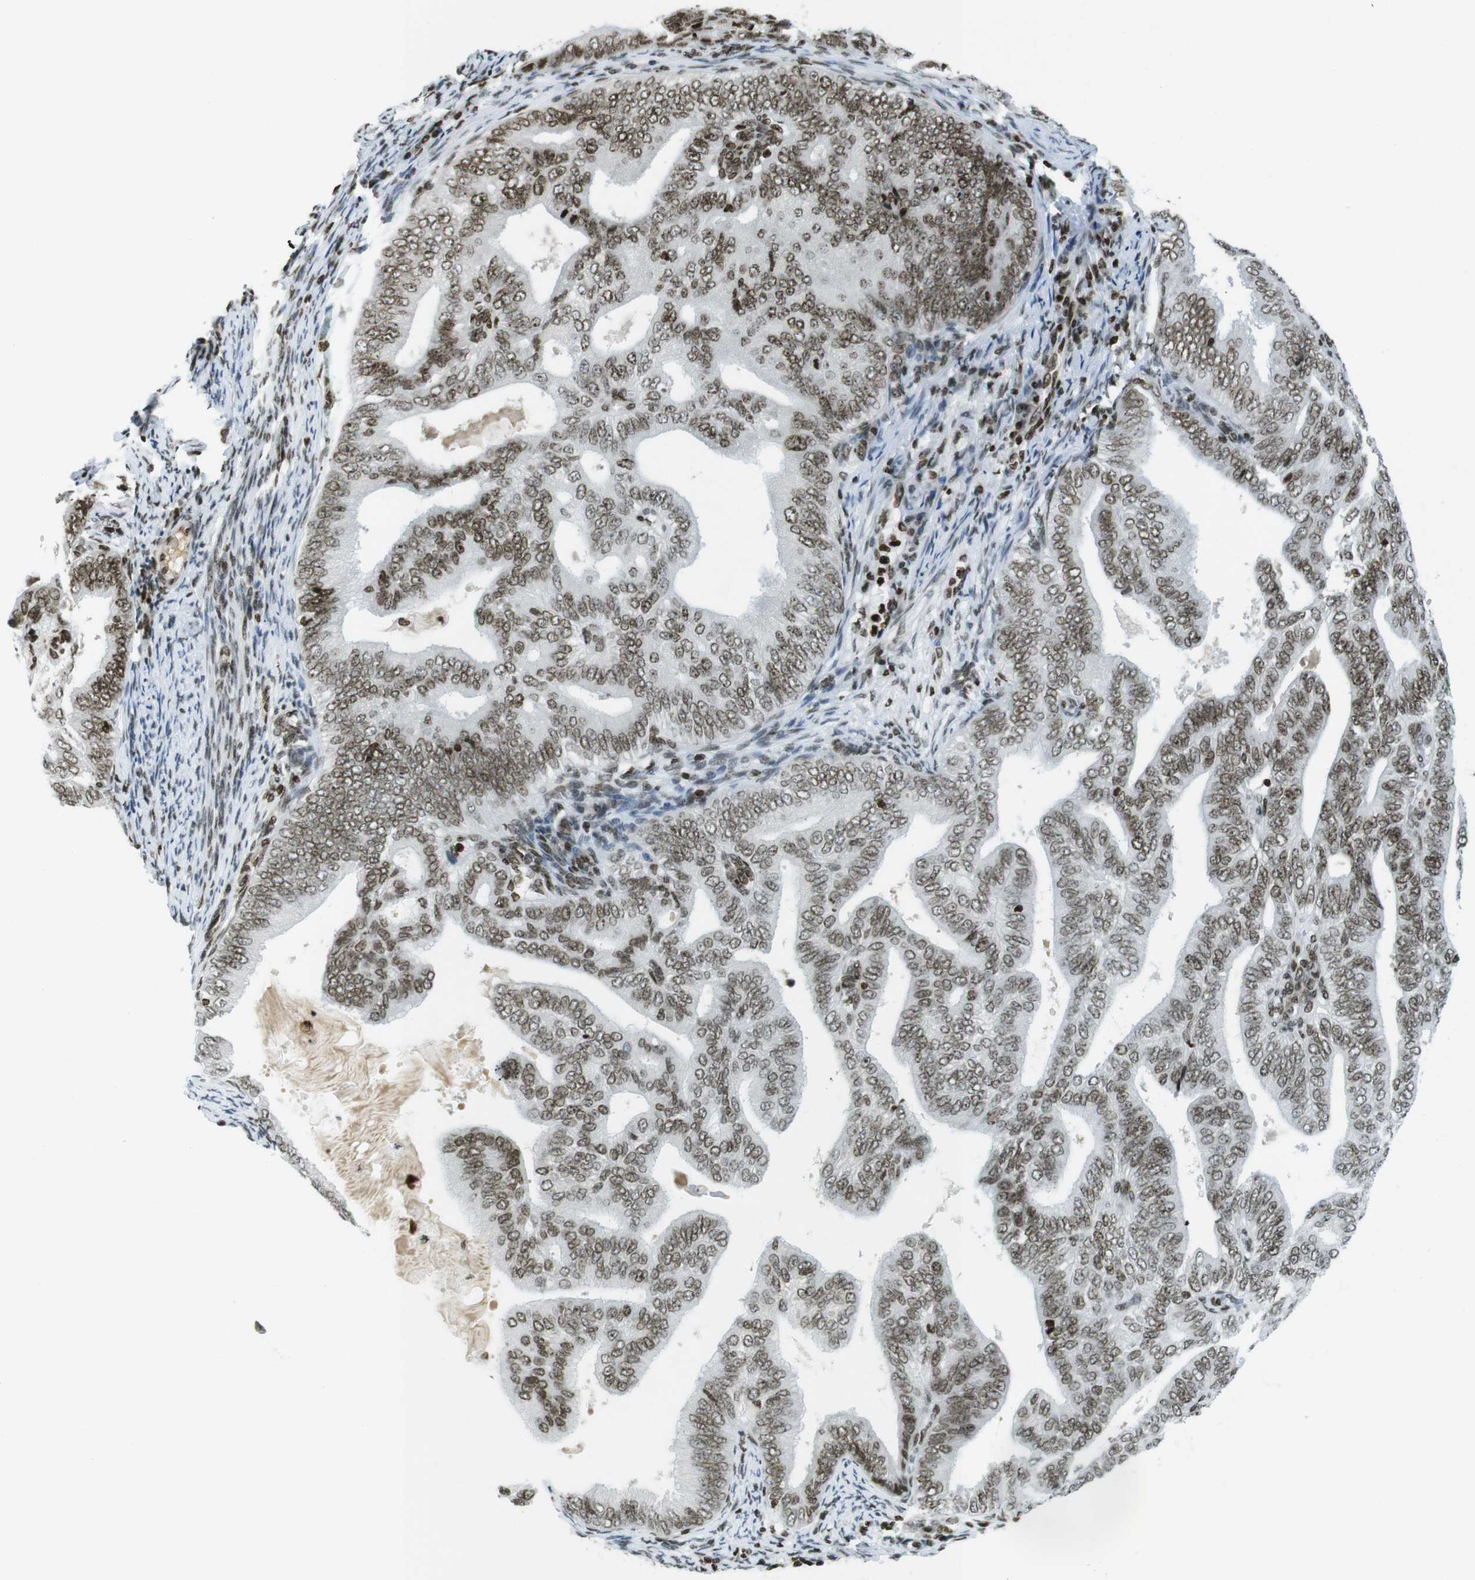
{"staining": {"intensity": "moderate", "quantity": ">75%", "location": "nuclear"}, "tissue": "endometrial cancer", "cell_type": "Tumor cells", "image_type": "cancer", "snomed": [{"axis": "morphology", "description": "Adenocarcinoma, NOS"}, {"axis": "topography", "description": "Endometrium"}], "caption": "Protein analysis of endometrial cancer (adenocarcinoma) tissue reveals moderate nuclear staining in about >75% of tumor cells.", "gene": "H2AC8", "patient": {"sex": "female", "age": 58}}